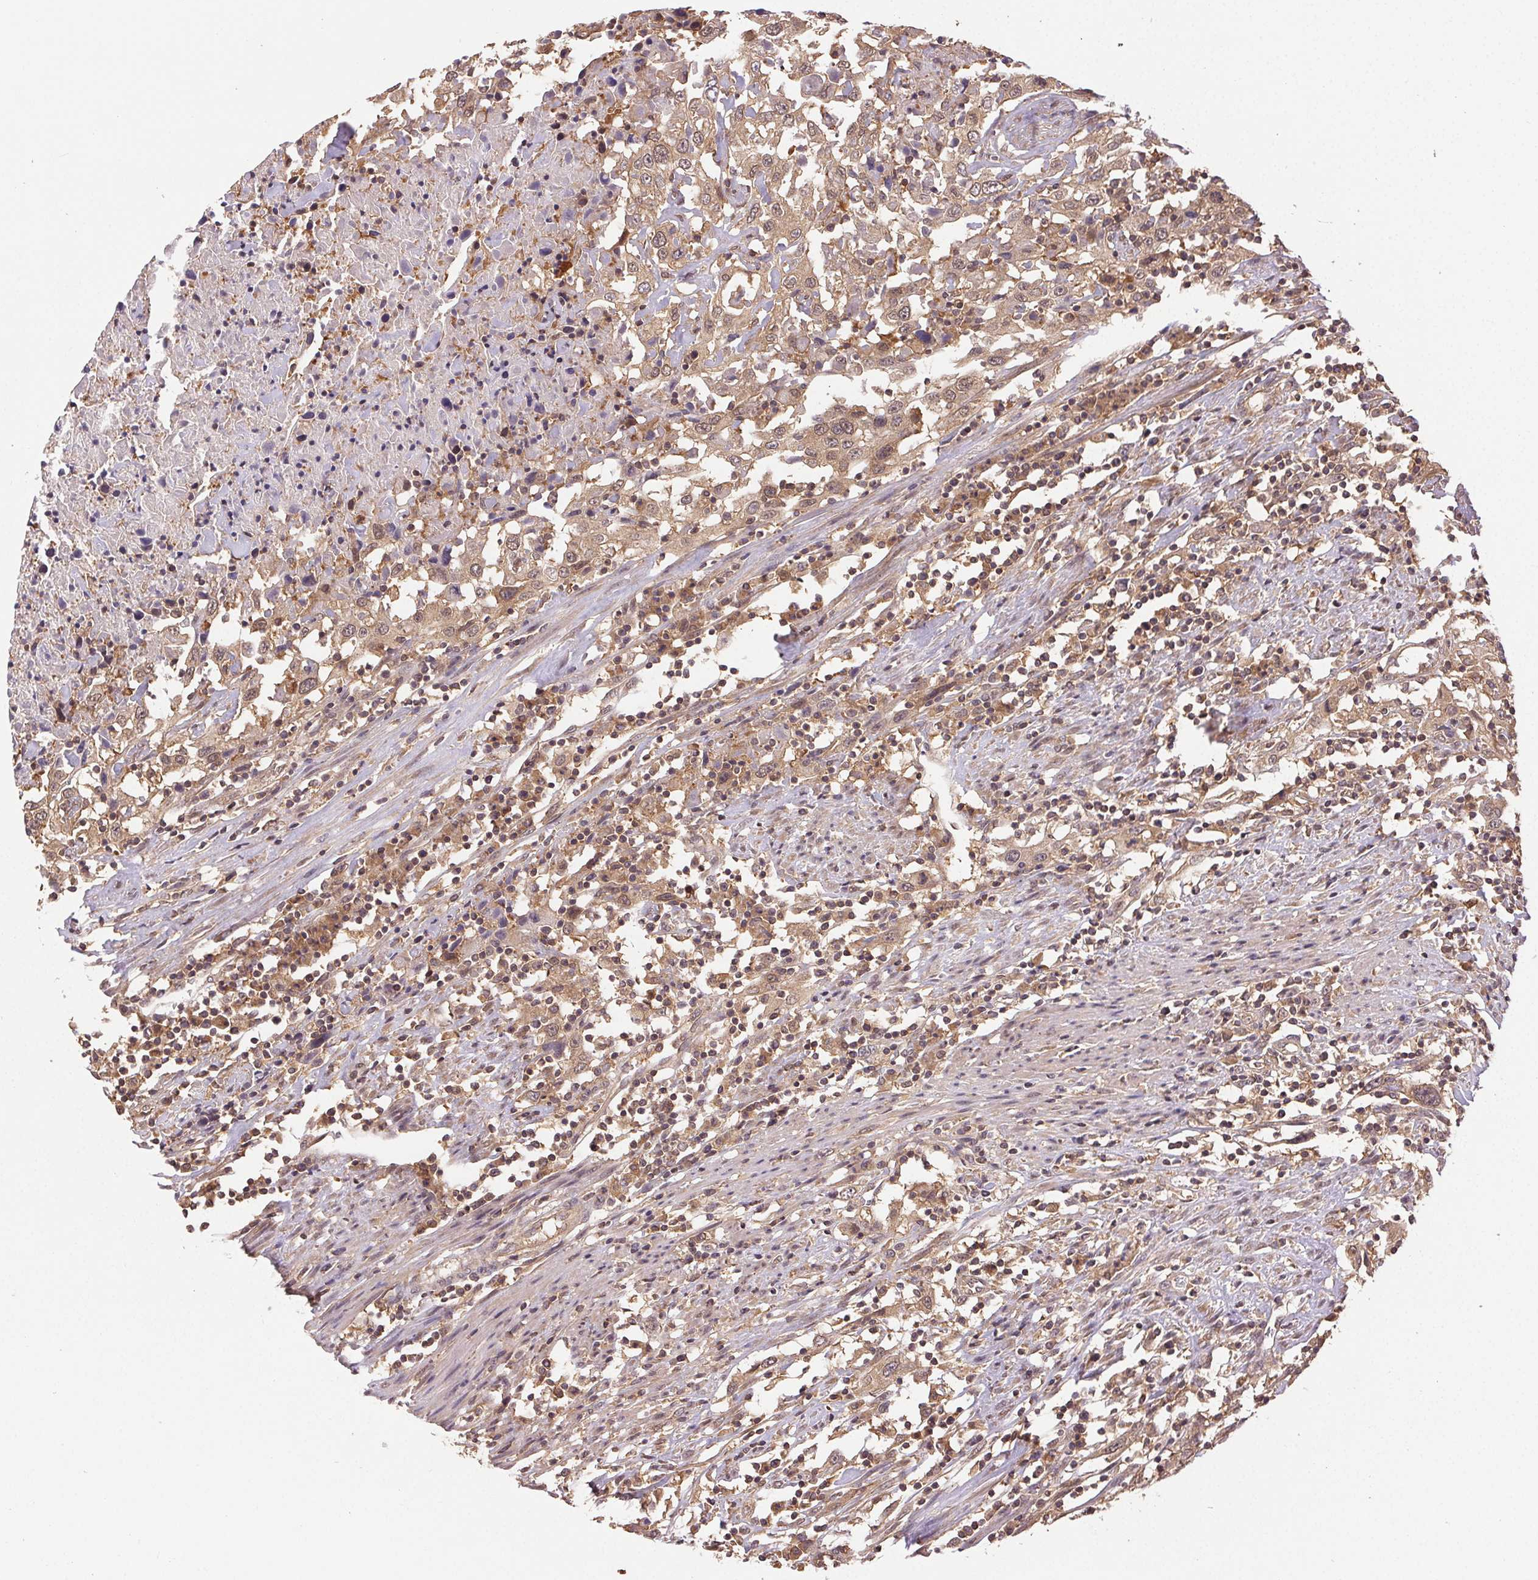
{"staining": {"intensity": "weak", "quantity": ">75%", "location": "cytoplasmic/membranous"}, "tissue": "urothelial cancer", "cell_type": "Tumor cells", "image_type": "cancer", "snomed": [{"axis": "morphology", "description": "Urothelial carcinoma, High grade"}, {"axis": "topography", "description": "Urinary bladder"}], "caption": "High-power microscopy captured an immunohistochemistry photomicrograph of urothelial carcinoma (high-grade), revealing weak cytoplasmic/membranous expression in about >75% of tumor cells.", "gene": "GDI2", "patient": {"sex": "male", "age": 61}}